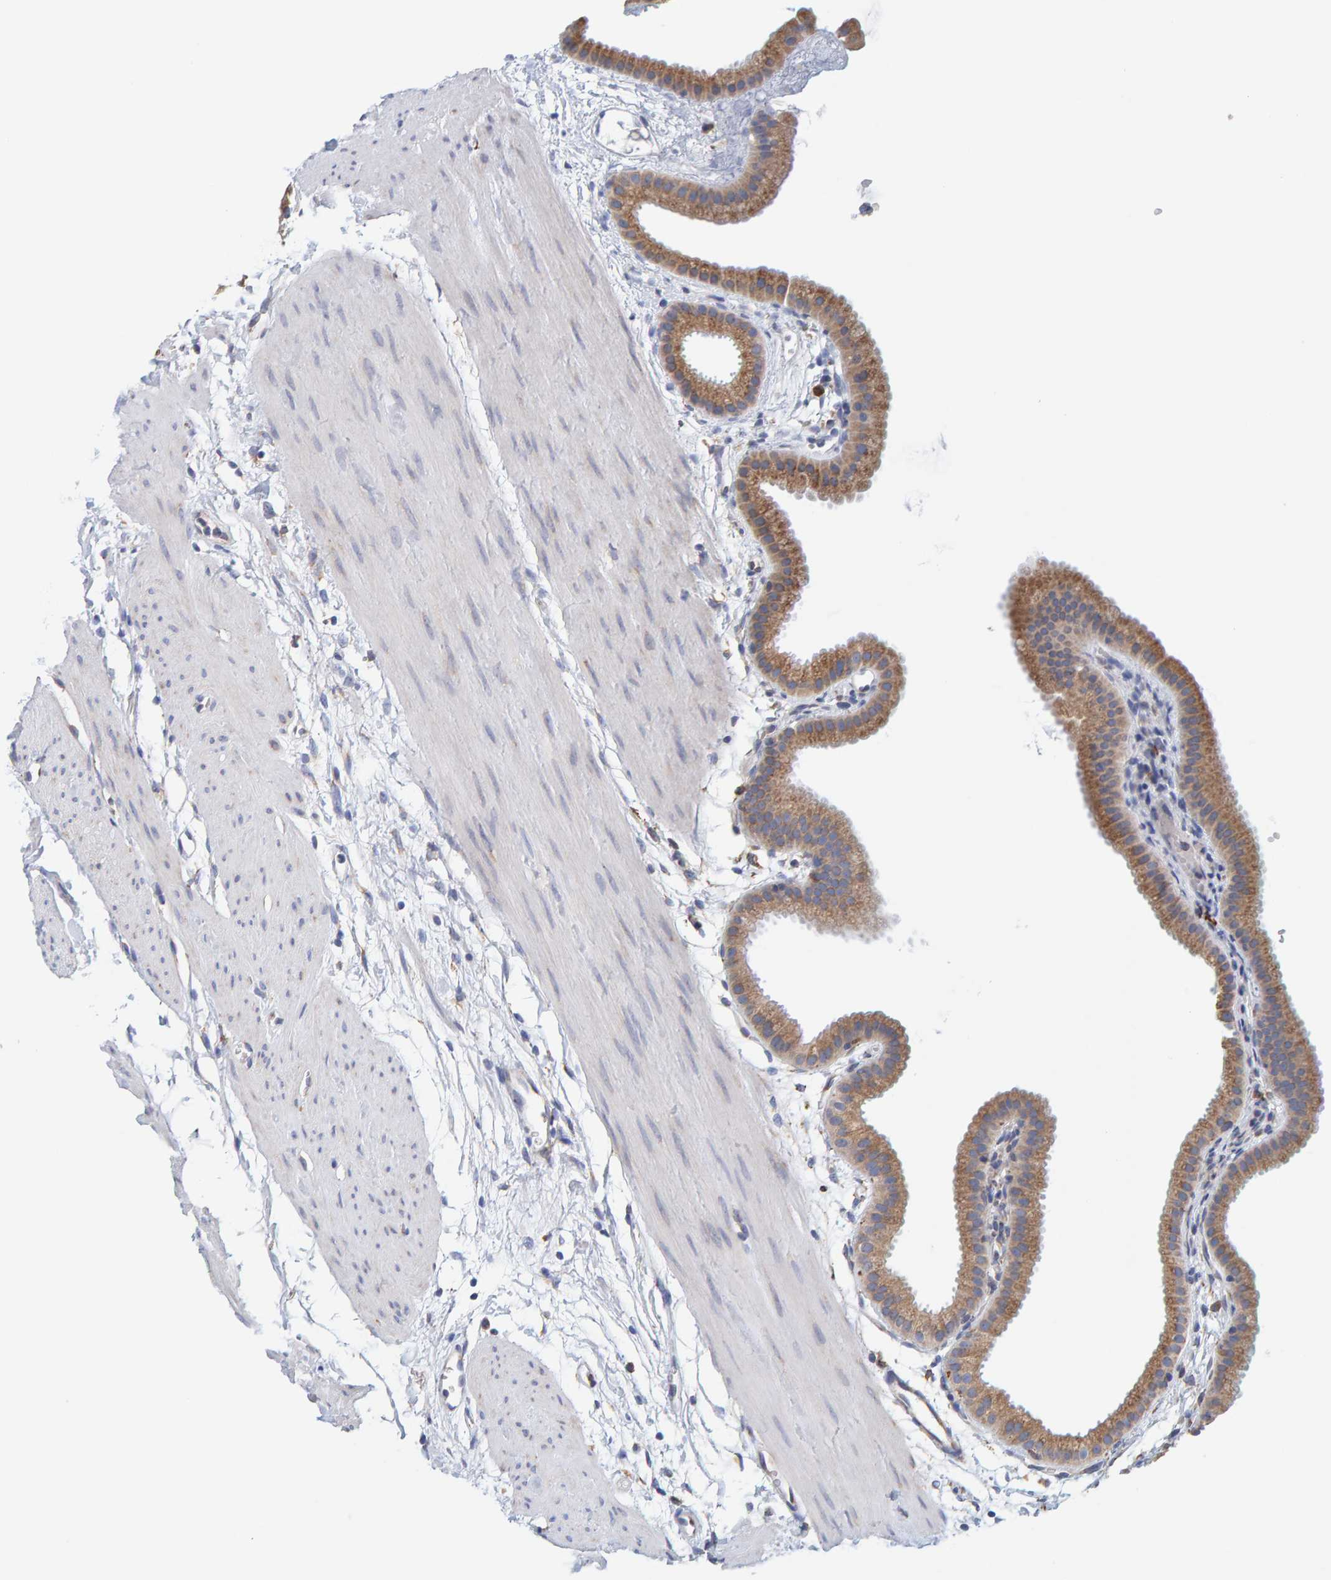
{"staining": {"intensity": "moderate", "quantity": ">75%", "location": "cytoplasmic/membranous"}, "tissue": "gallbladder", "cell_type": "Glandular cells", "image_type": "normal", "snomed": [{"axis": "morphology", "description": "Normal tissue, NOS"}, {"axis": "topography", "description": "Gallbladder"}], "caption": "A high-resolution image shows immunohistochemistry (IHC) staining of unremarkable gallbladder, which reveals moderate cytoplasmic/membranous positivity in approximately >75% of glandular cells. (Brightfield microscopy of DAB IHC at high magnification).", "gene": "SGPL1", "patient": {"sex": "female", "age": 64}}